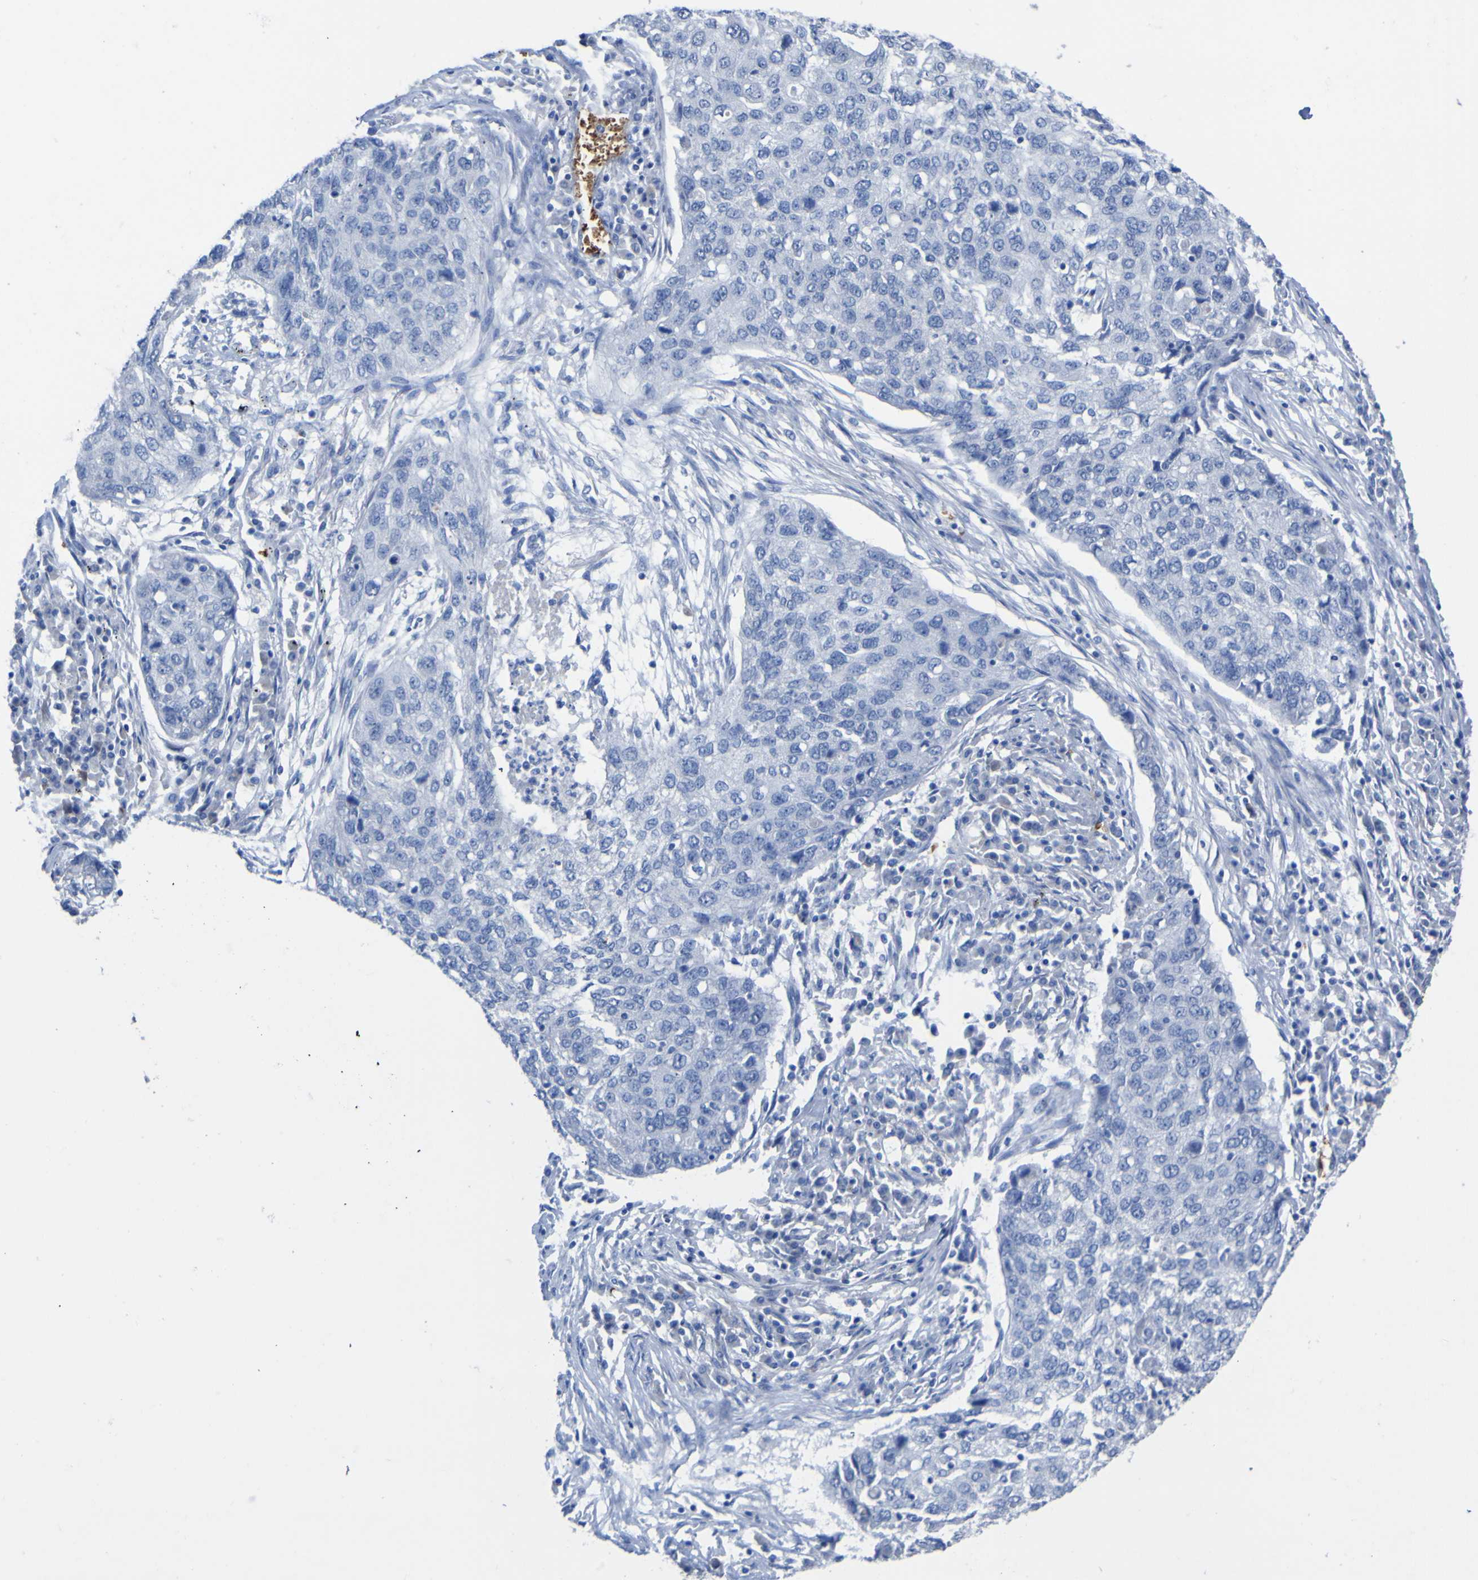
{"staining": {"intensity": "negative", "quantity": "none", "location": "none"}, "tissue": "lung cancer", "cell_type": "Tumor cells", "image_type": "cancer", "snomed": [{"axis": "morphology", "description": "Squamous cell carcinoma, NOS"}, {"axis": "topography", "description": "Lung"}], "caption": "Lung squamous cell carcinoma was stained to show a protein in brown. There is no significant expression in tumor cells.", "gene": "GCM1", "patient": {"sex": "female", "age": 63}}